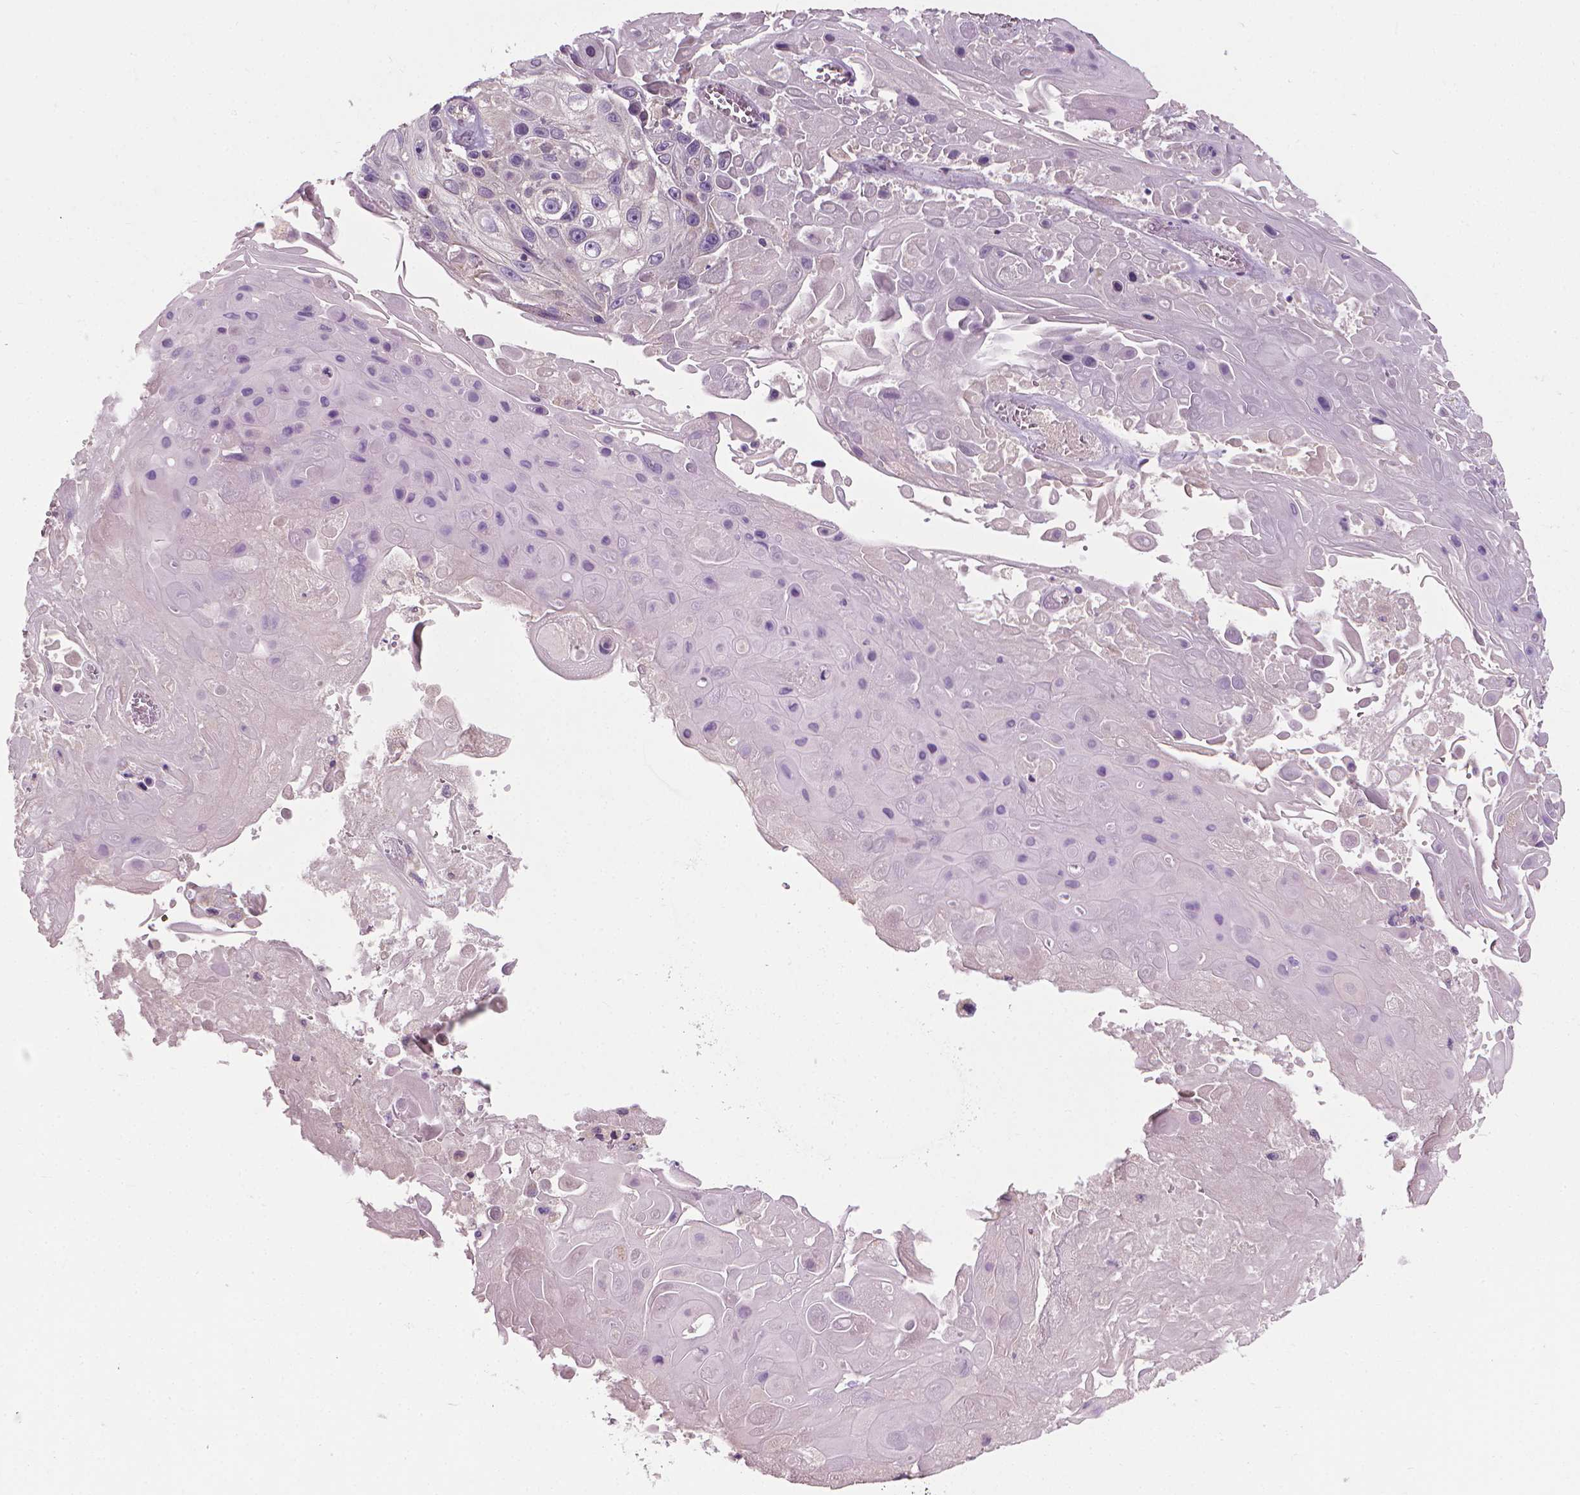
{"staining": {"intensity": "negative", "quantity": "none", "location": "none"}, "tissue": "skin cancer", "cell_type": "Tumor cells", "image_type": "cancer", "snomed": [{"axis": "morphology", "description": "Squamous cell carcinoma, NOS"}, {"axis": "topography", "description": "Skin"}], "caption": "High power microscopy image of an immunohistochemistry (IHC) histopathology image of skin squamous cell carcinoma, revealing no significant staining in tumor cells.", "gene": "RIIAD1", "patient": {"sex": "male", "age": 82}}